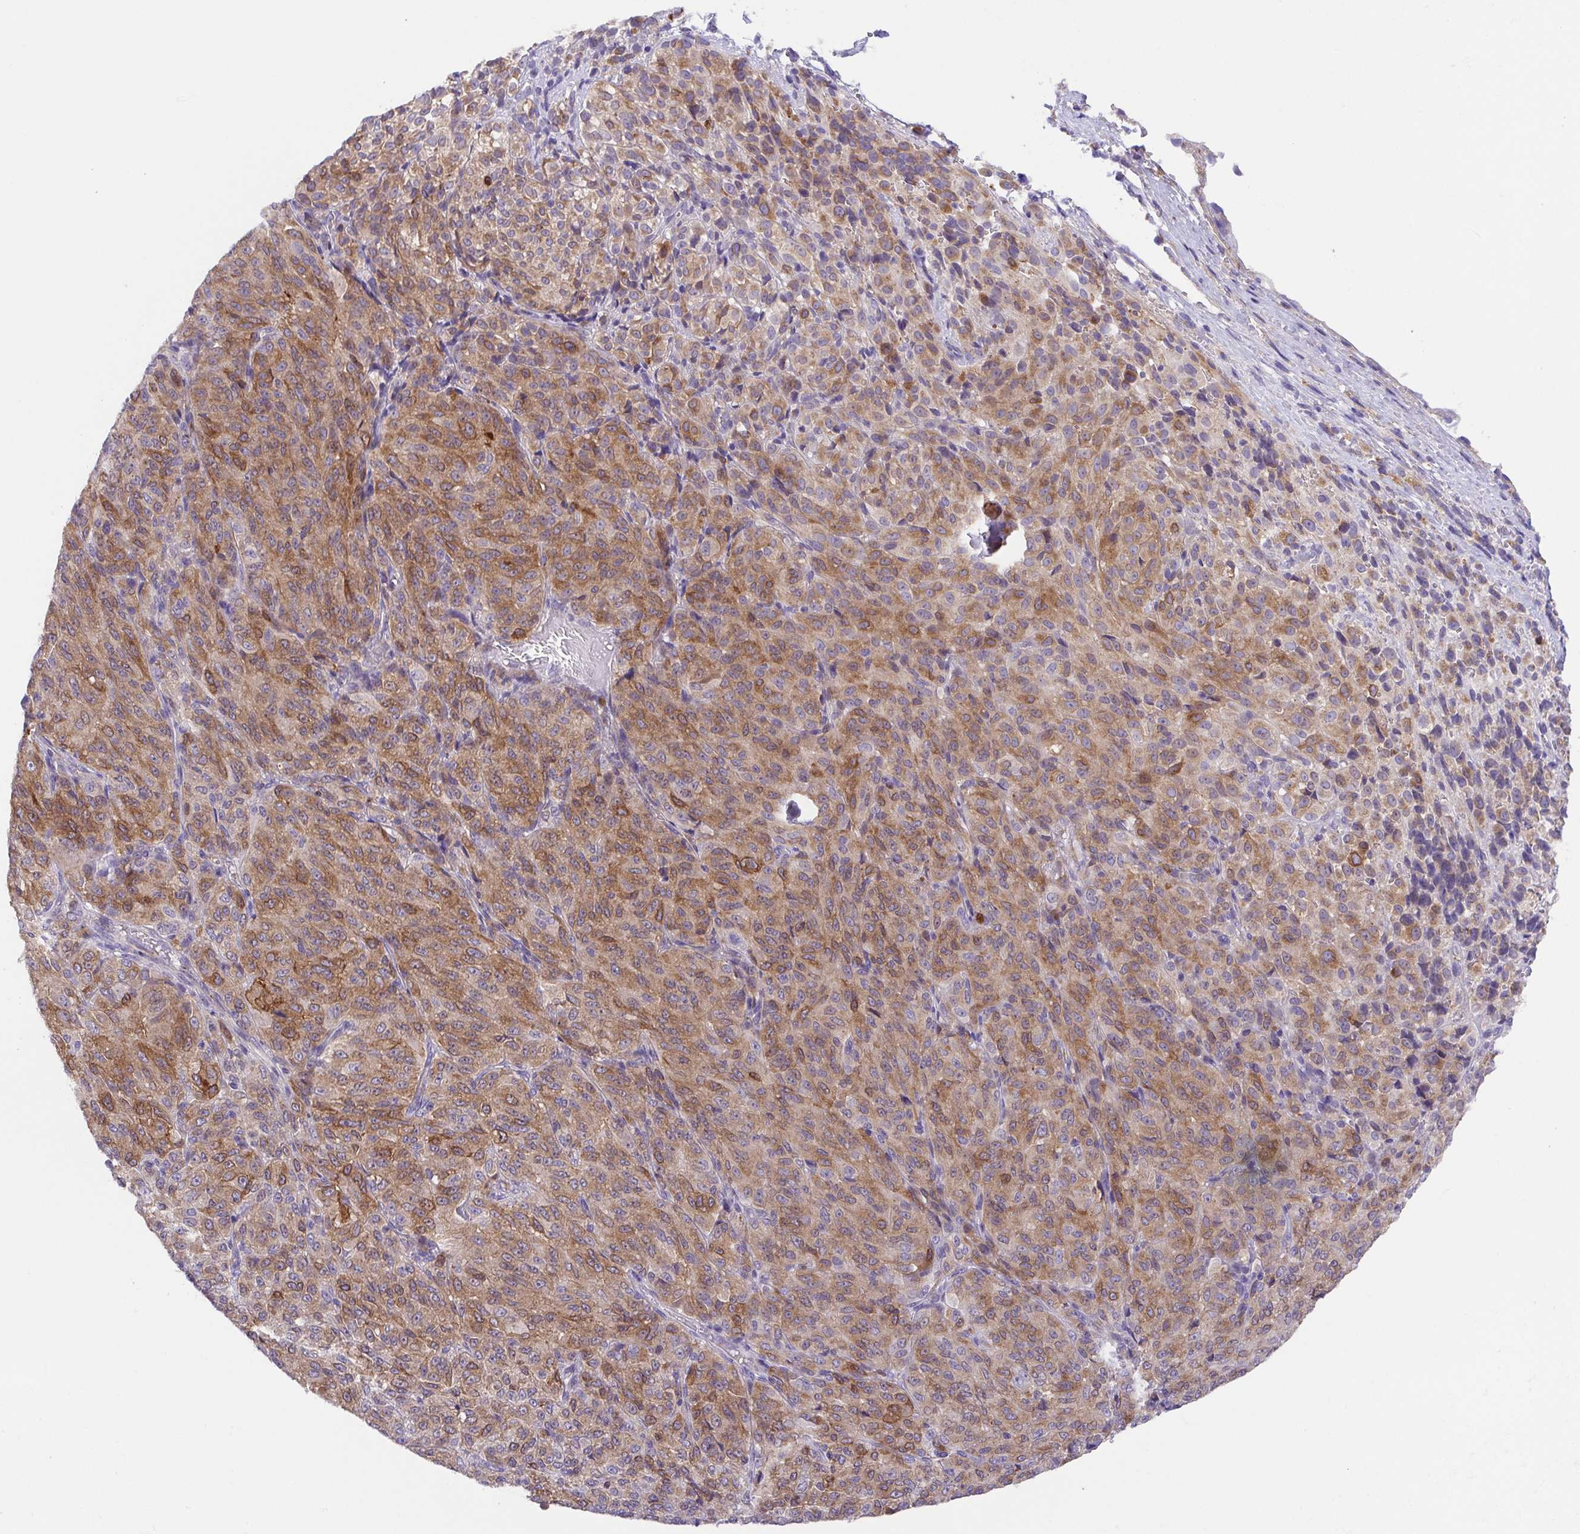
{"staining": {"intensity": "moderate", "quantity": ">75%", "location": "cytoplasmic/membranous"}, "tissue": "melanoma", "cell_type": "Tumor cells", "image_type": "cancer", "snomed": [{"axis": "morphology", "description": "Malignant melanoma, Metastatic site"}, {"axis": "topography", "description": "Brain"}], "caption": "DAB immunohistochemical staining of malignant melanoma (metastatic site) reveals moderate cytoplasmic/membranous protein expression in about >75% of tumor cells.", "gene": "SLC13A1", "patient": {"sex": "female", "age": 56}}